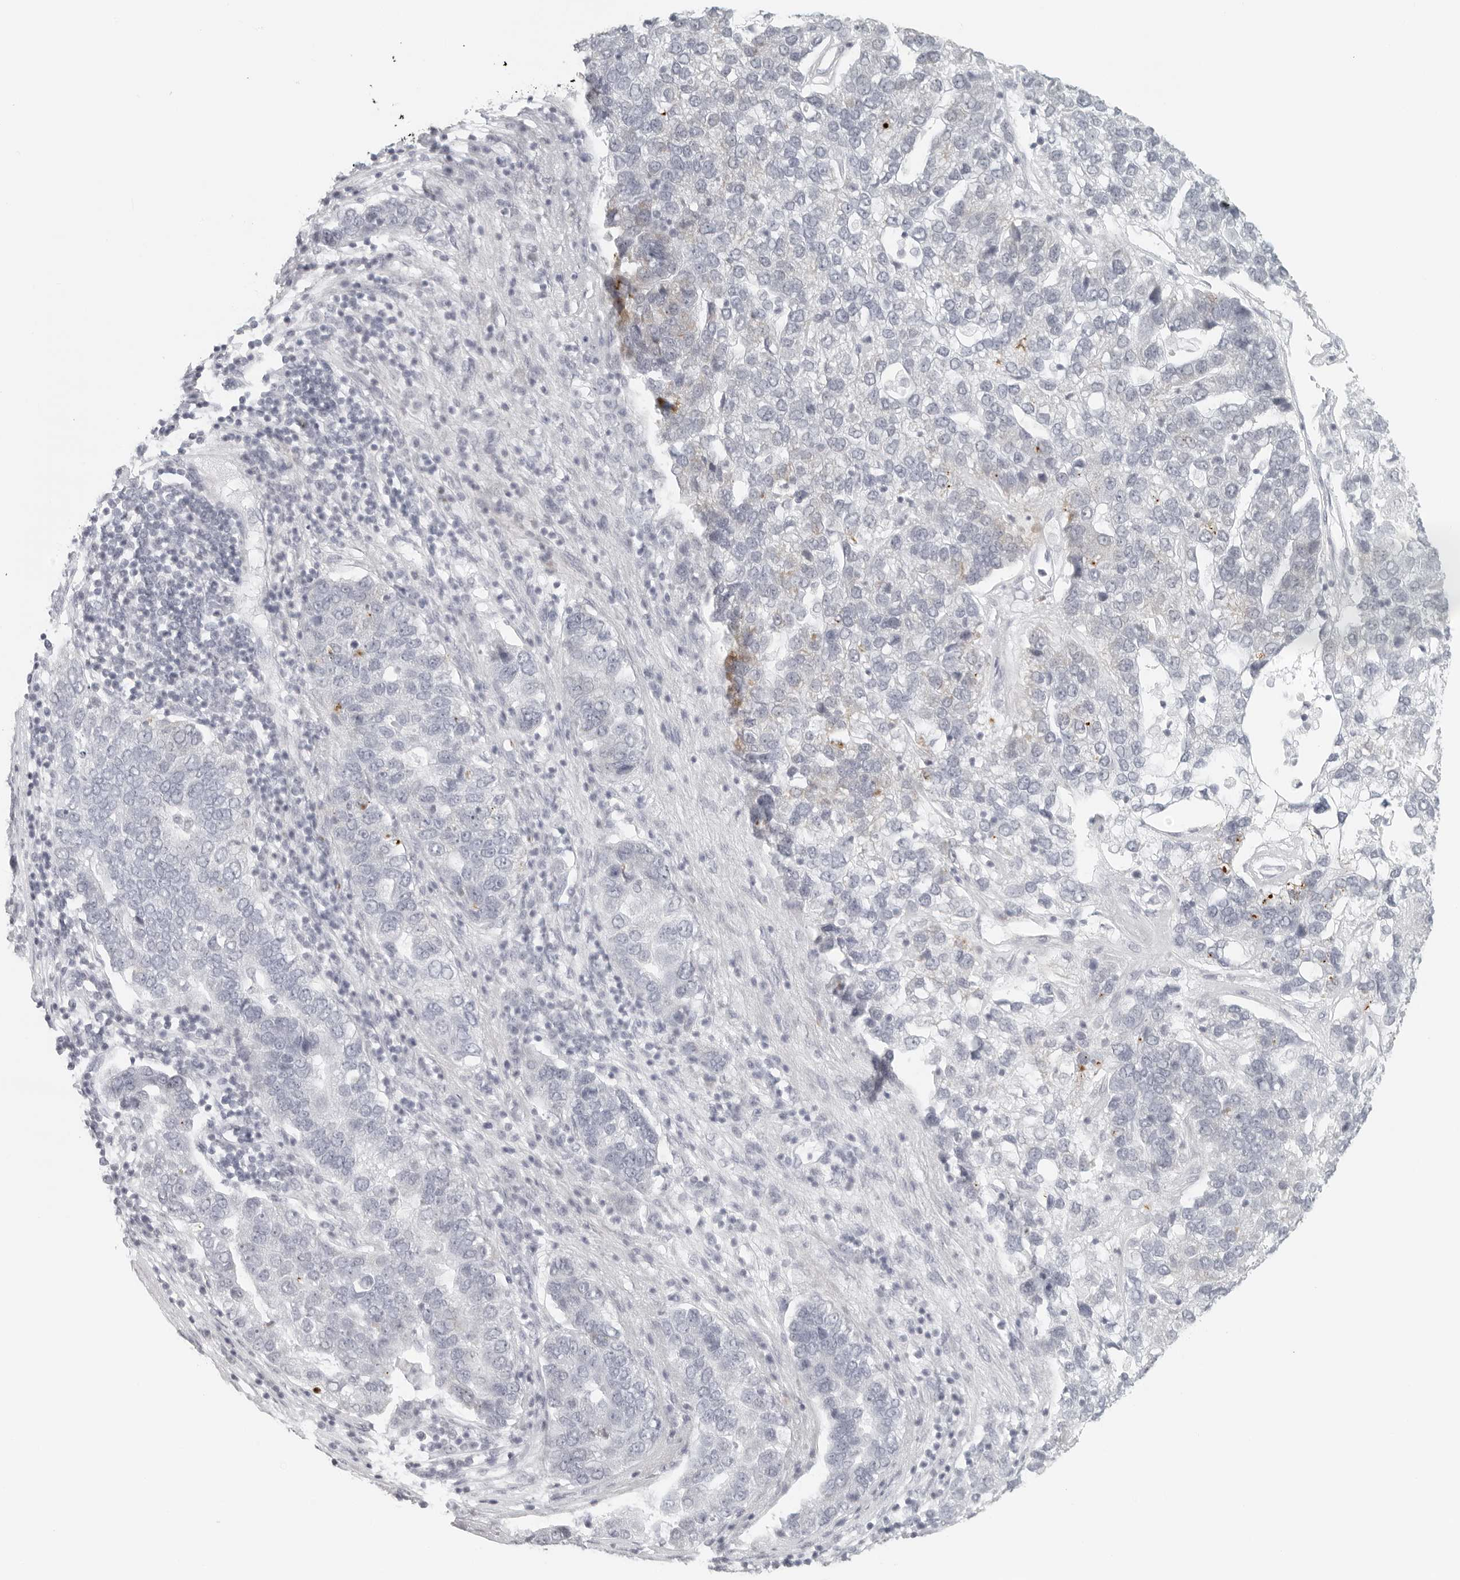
{"staining": {"intensity": "weak", "quantity": "<25%", "location": "cytoplasmic/membranous"}, "tissue": "pancreatic cancer", "cell_type": "Tumor cells", "image_type": "cancer", "snomed": [{"axis": "morphology", "description": "Adenocarcinoma, NOS"}, {"axis": "topography", "description": "Pancreas"}], "caption": "IHC histopathology image of neoplastic tissue: pancreatic adenocarcinoma stained with DAB (3,3'-diaminobenzidine) displays no significant protein staining in tumor cells.", "gene": "RPS6KC1", "patient": {"sex": "female", "age": 61}}